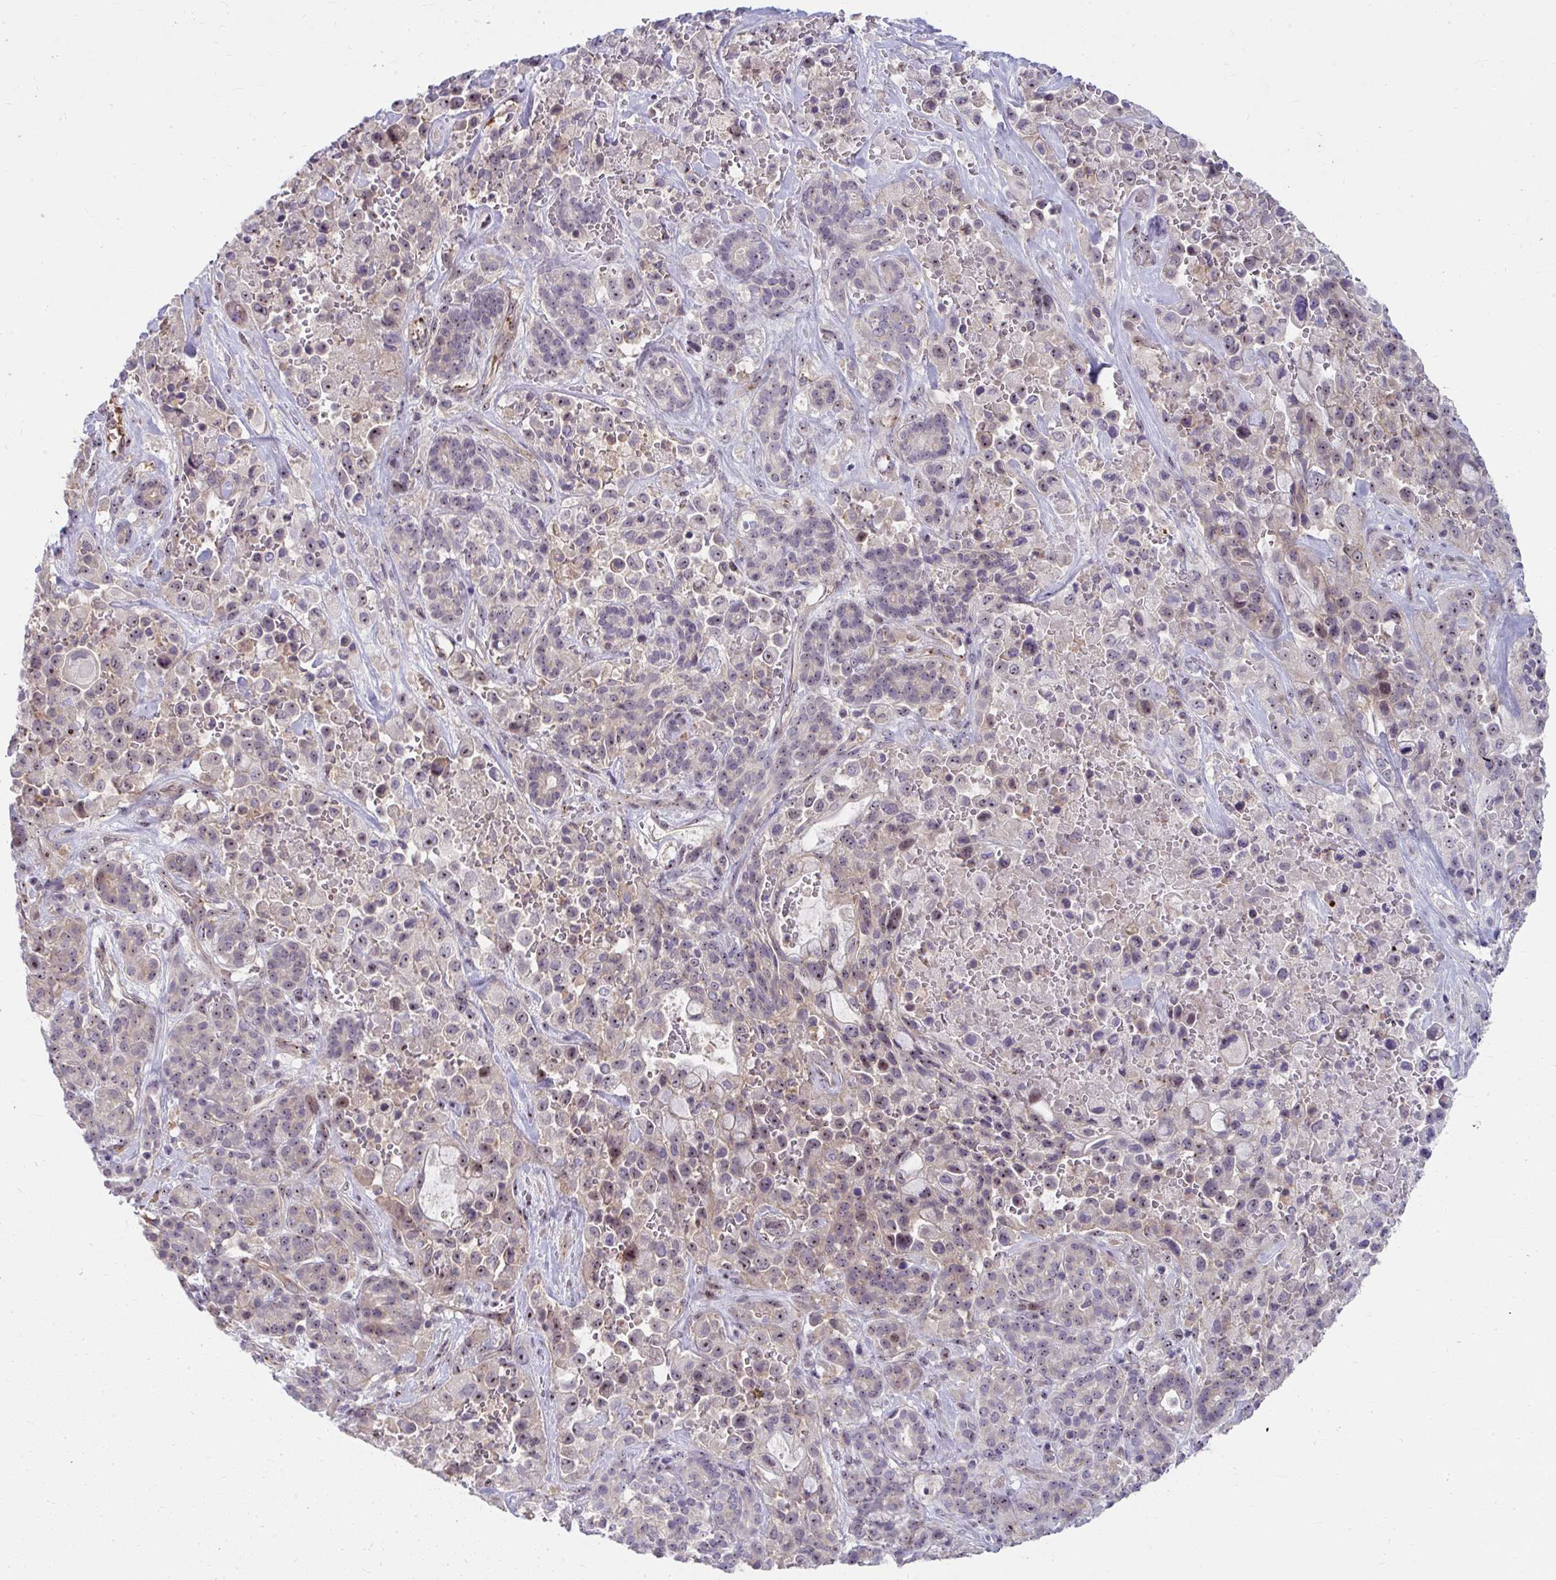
{"staining": {"intensity": "moderate", "quantity": "25%-75%", "location": "nuclear"}, "tissue": "pancreatic cancer", "cell_type": "Tumor cells", "image_type": "cancer", "snomed": [{"axis": "morphology", "description": "Adenocarcinoma, NOS"}, {"axis": "topography", "description": "Pancreas"}], "caption": "This histopathology image shows immunohistochemistry staining of pancreatic cancer, with medium moderate nuclear expression in about 25%-75% of tumor cells.", "gene": "MUS81", "patient": {"sex": "male", "age": 44}}